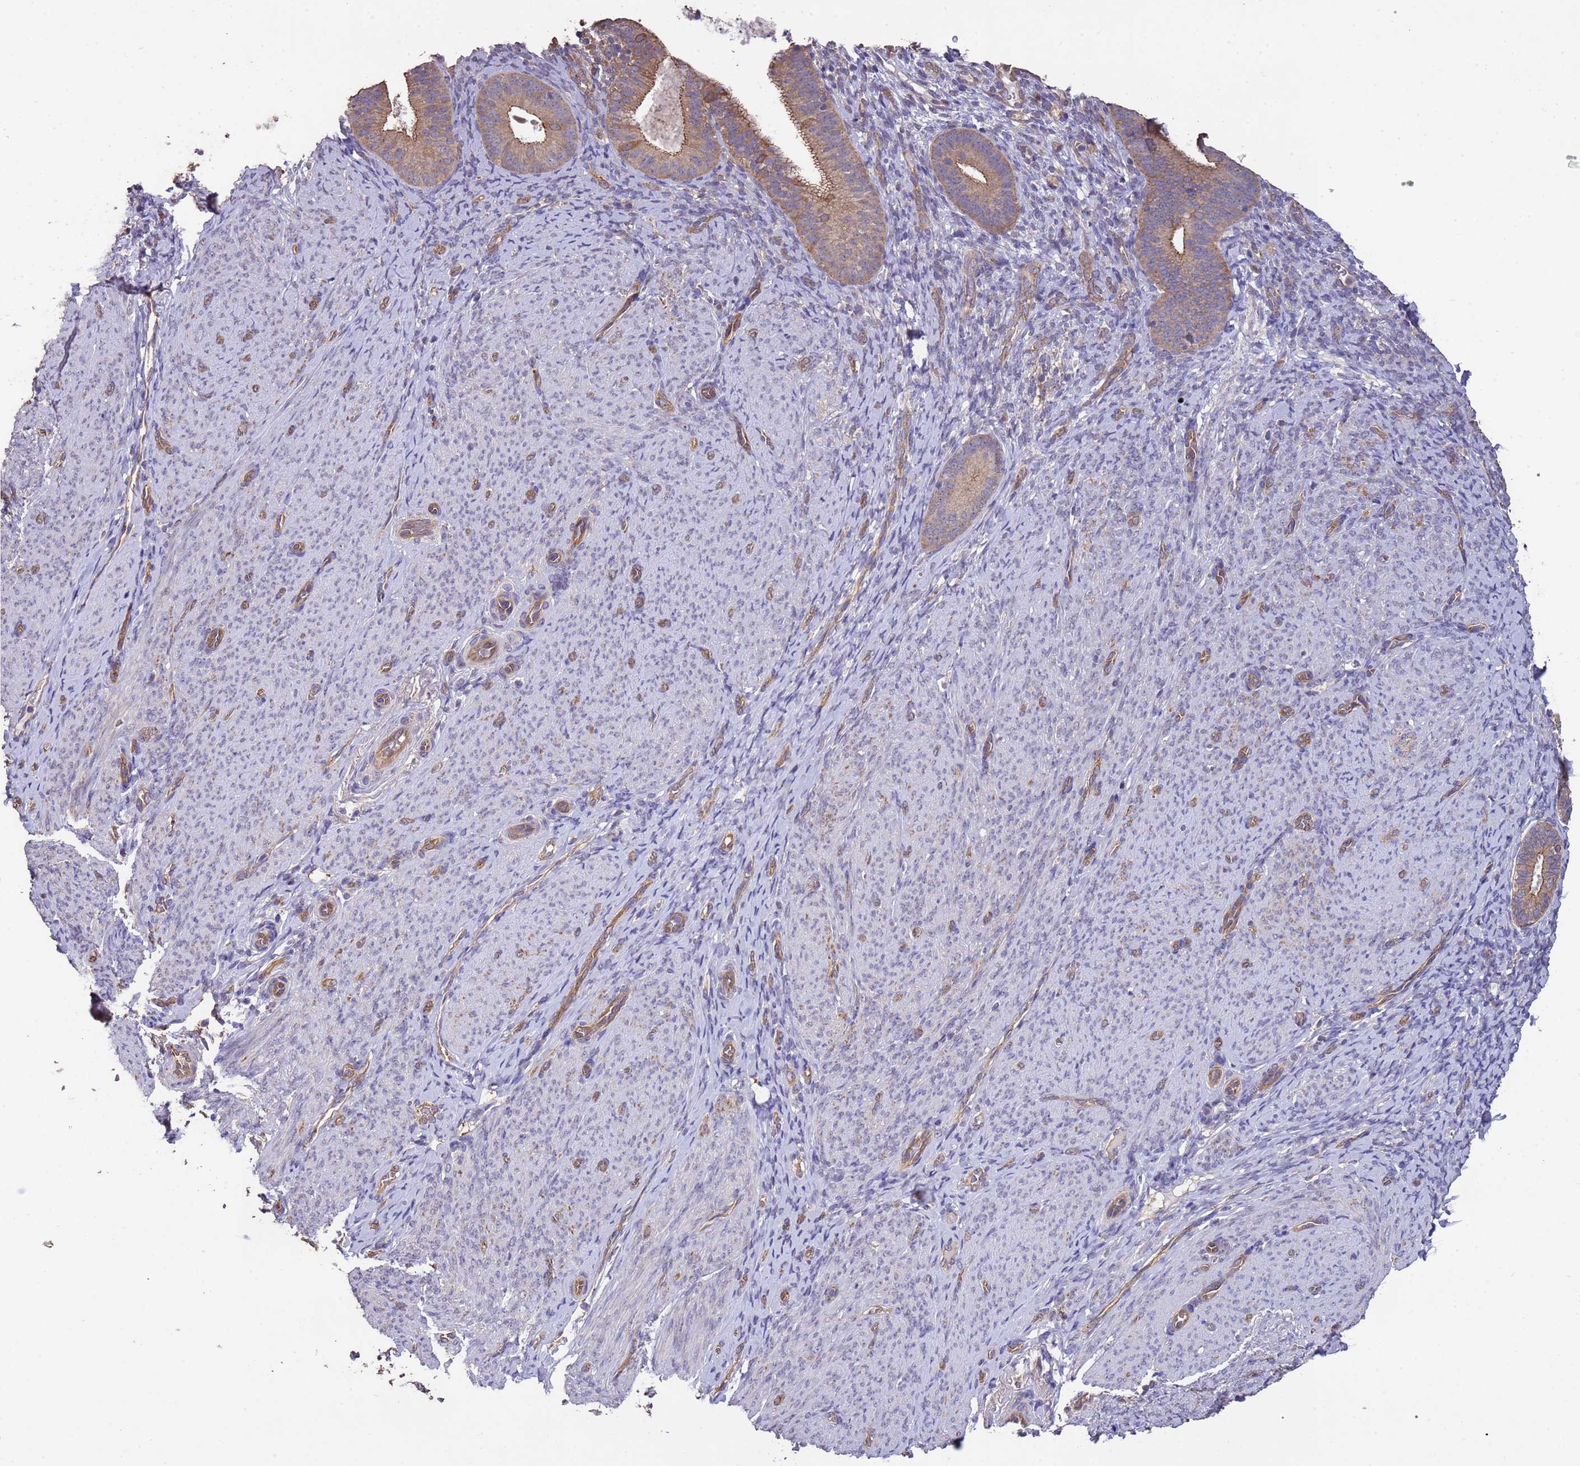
{"staining": {"intensity": "negative", "quantity": "none", "location": "none"}, "tissue": "endometrium", "cell_type": "Cells in endometrial stroma", "image_type": "normal", "snomed": [{"axis": "morphology", "description": "Normal tissue, NOS"}, {"axis": "topography", "description": "Endometrium"}], "caption": "Endometrium was stained to show a protein in brown. There is no significant positivity in cells in endometrial stroma. (Stains: DAB immunohistochemistry (IHC) with hematoxylin counter stain, Microscopy: brightfield microscopy at high magnification).", "gene": "NPHP1", "patient": {"sex": "female", "age": 65}}